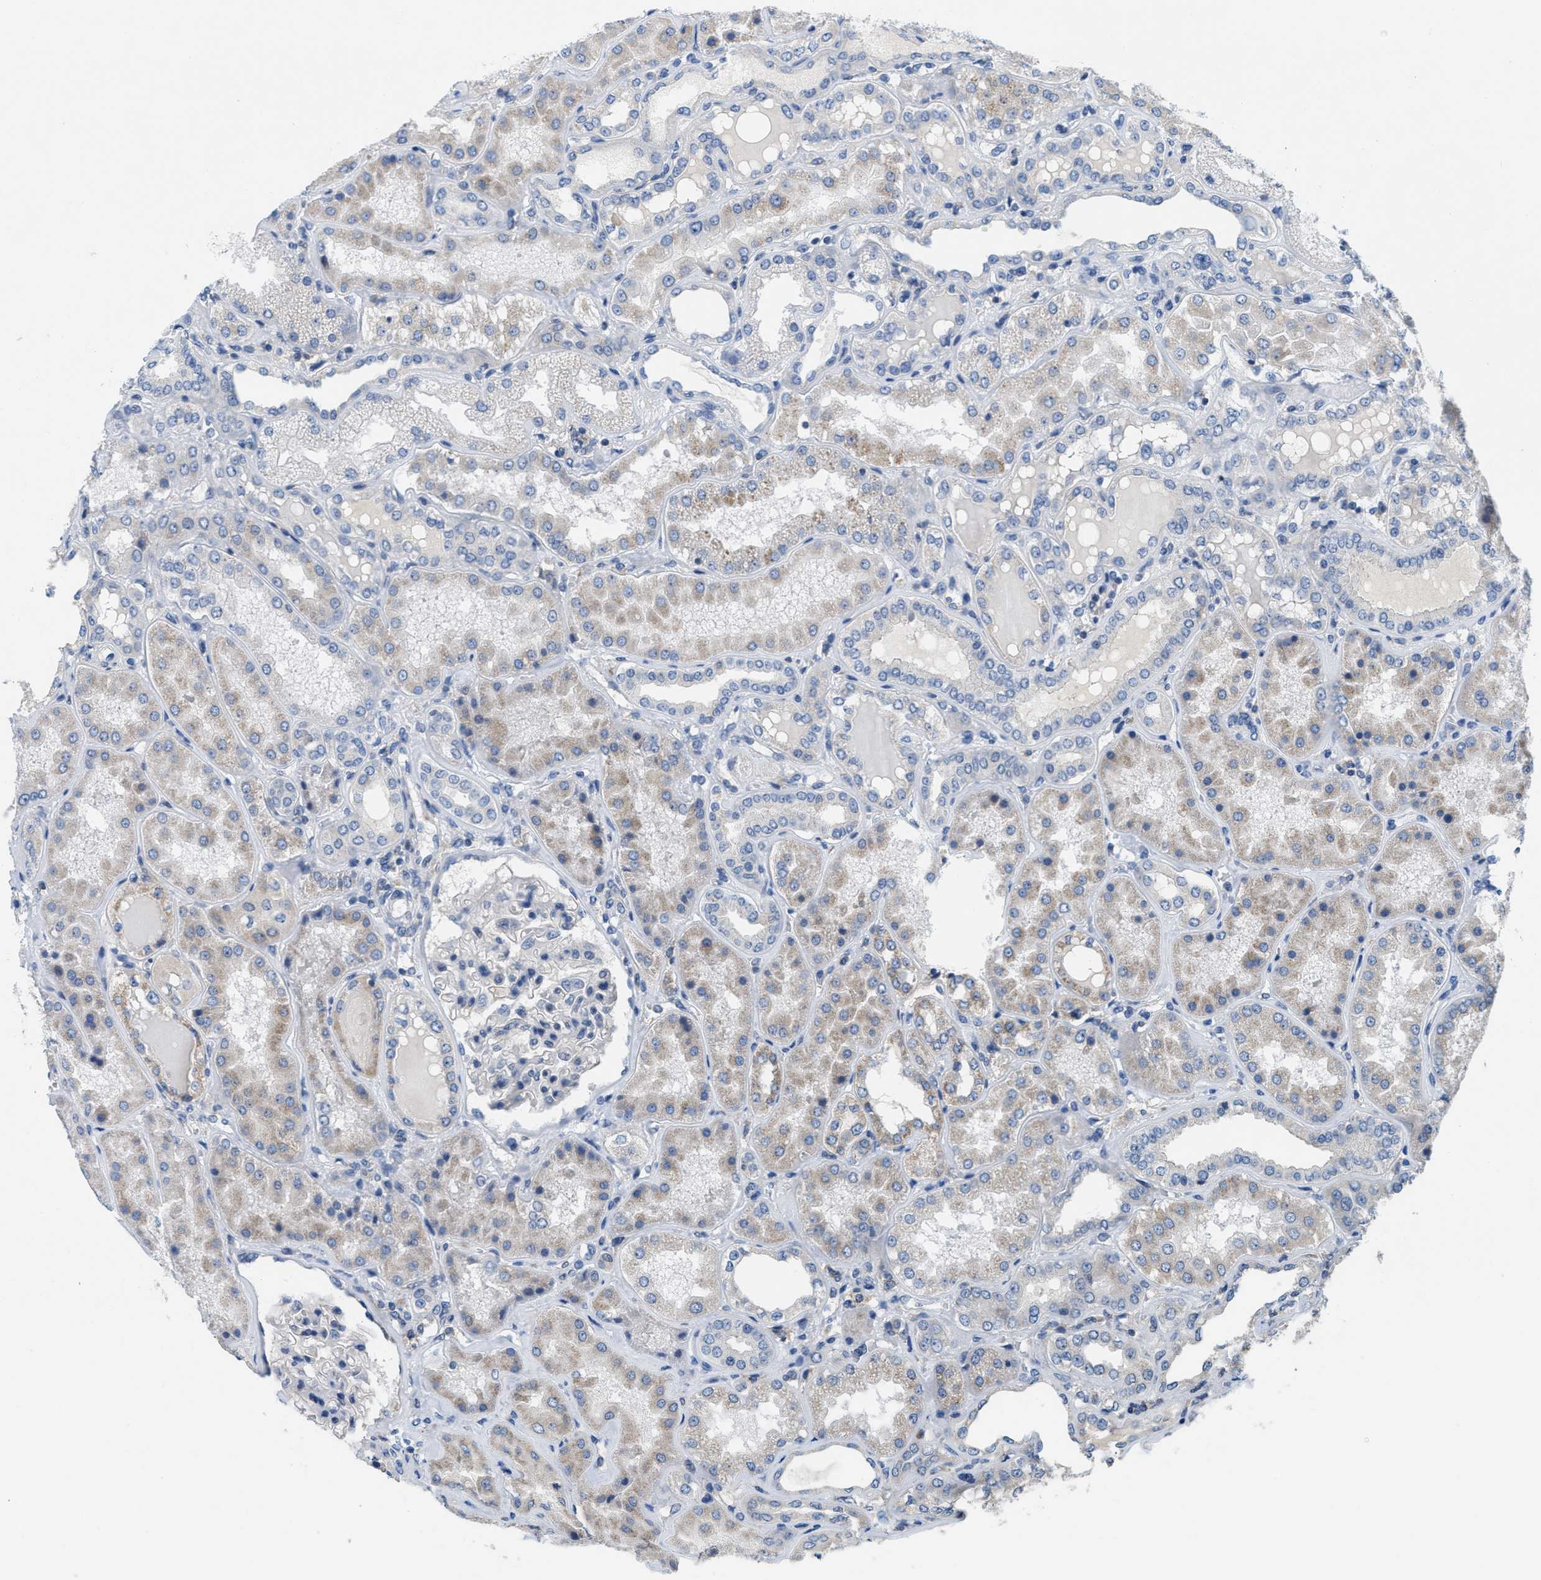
{"staining": {"intensity": "negative", "quantity": "none", "location": "none"}, "tissue": "kidney", "cell_type": "Cells in glomeruli", "image_type": "normal", "snomed": [{"axis": "morphology", "description": "Normal tissue, NOS"}, {"axis": "topography", "description": "Kidney"}], "caption": "High power microscopy photomicrograph of an IHC micrograph of unremarkable kidney, revealing no significant staining in cells in glomeruli.", "gene": "DGKE", "patient": {"sex": "female", "age": 56}}